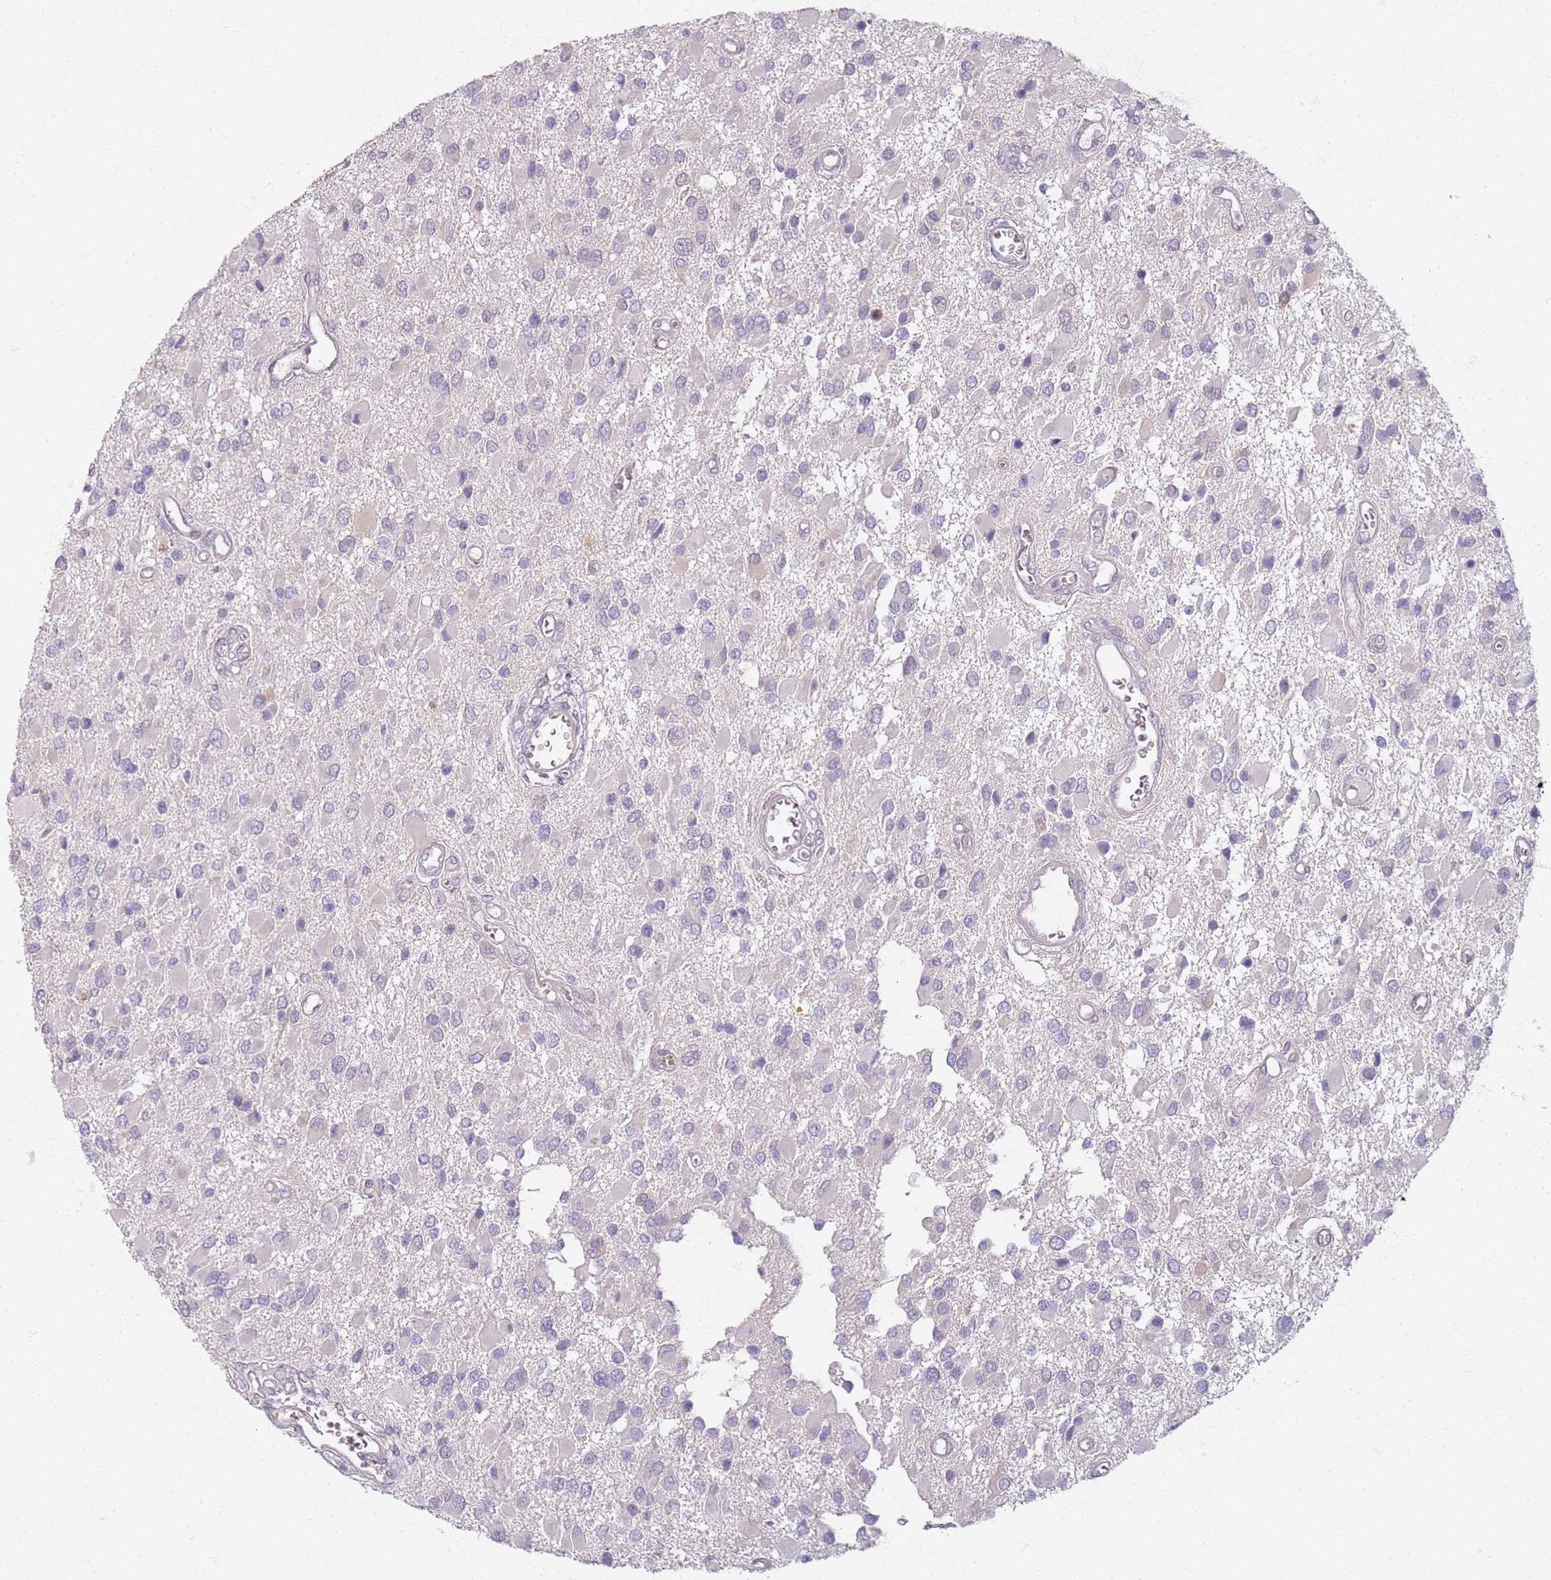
{"staining": {"intensity": "negative", "quantity": "none", "location": "none"}, "tissue": "glioma", "cell_type": "Tumor cells", "image_type": "cancer", "snomed": [{"axis": "morphology", "description": "Glioma, malignant, High grade"}, {"axis": "topography", "description": "Brain"}], "caption": "Immunohistochemistry (IHC) photomicrograph of neoplastic tissue: human glioma stained with DAB demonstrates no significant protein expression in tumor cells.", "gene": "CD40LG", "patient": {"sex": "male", "age": 53}}